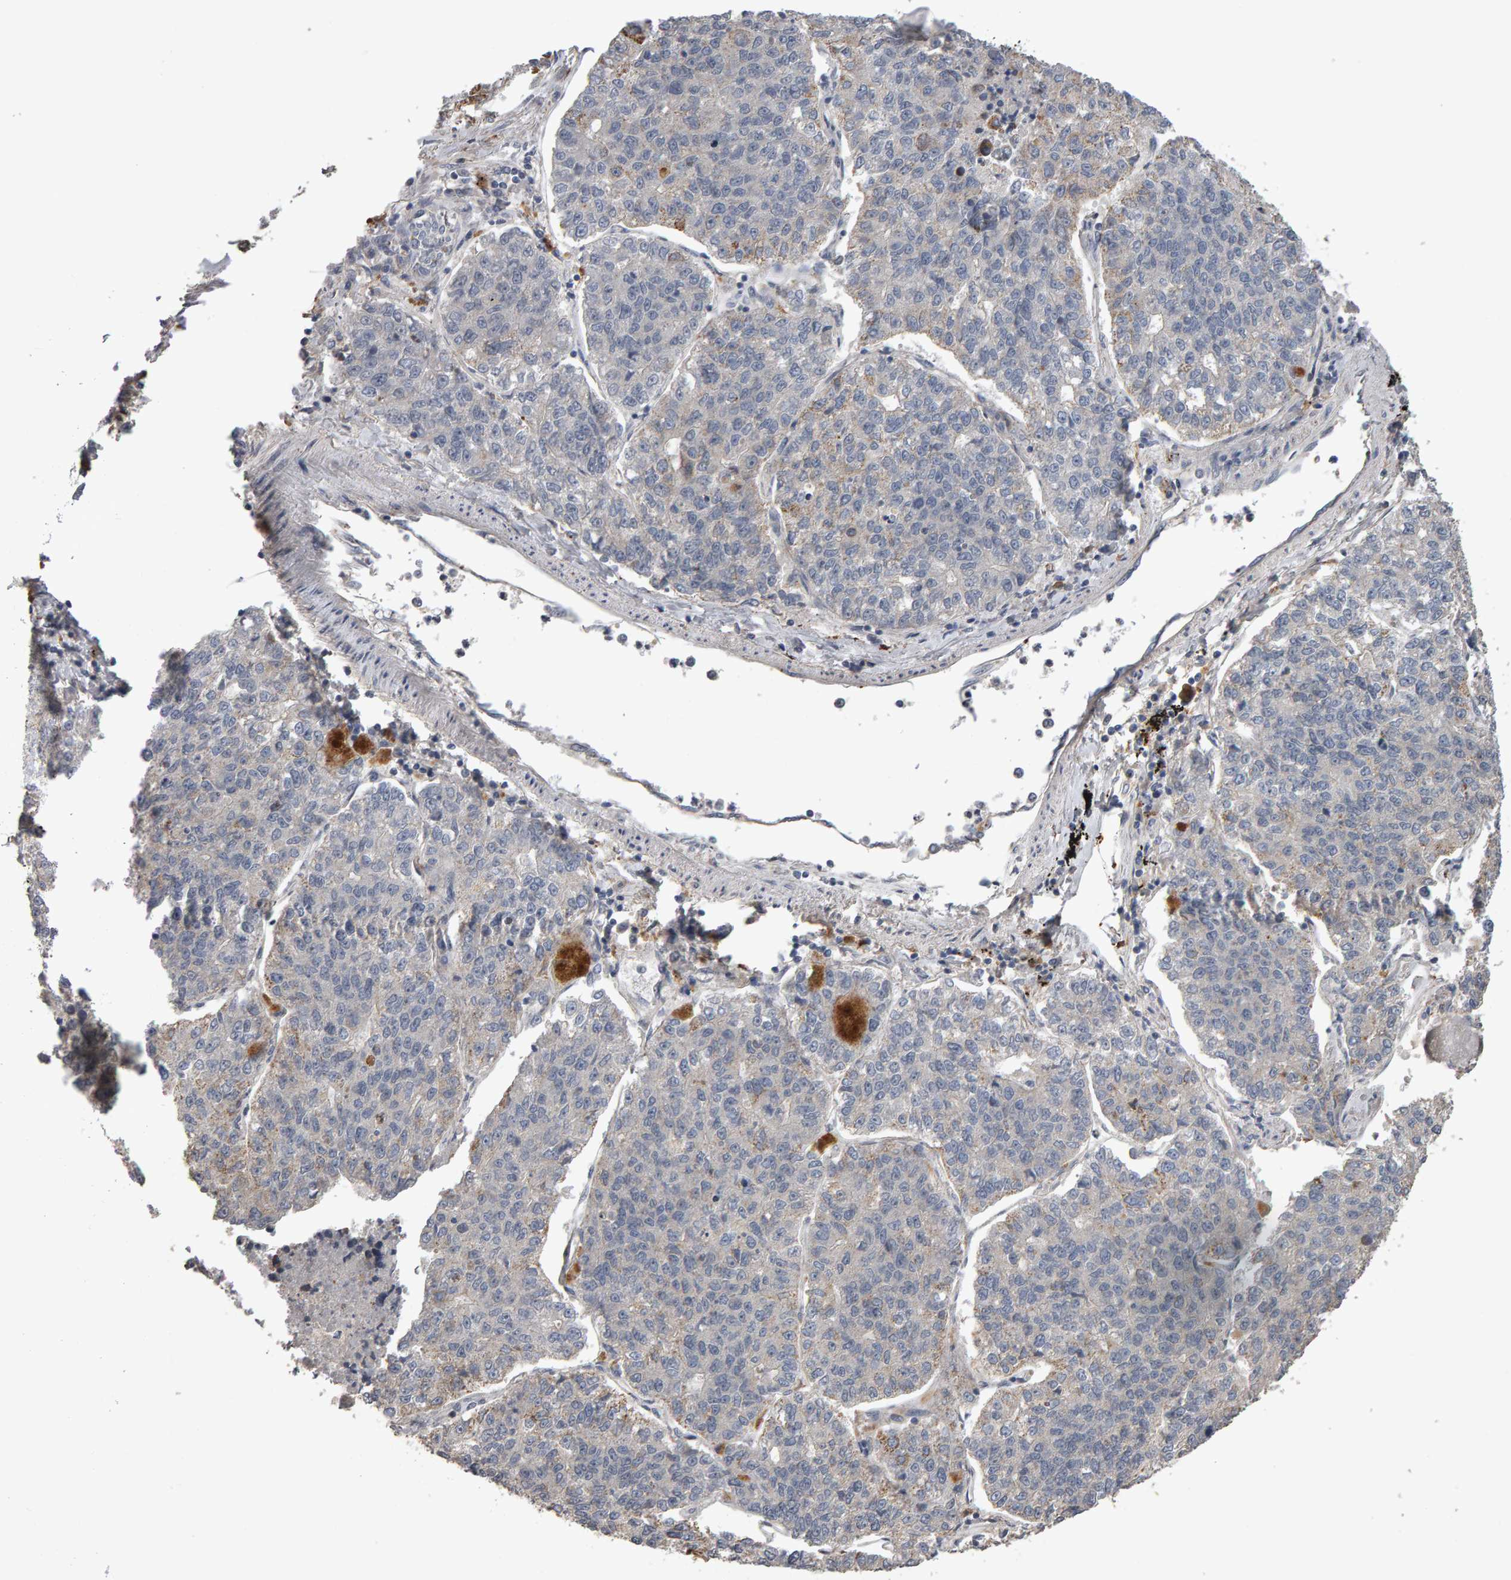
{"staining": {"intensity": "negative", "quantity": "none", "location": "none"}, "tissue": "lung cancer", "cell_type": "Tumor cells", "image_type": "cancer", "snomed": [{"axis": "morphology", "description": "Adenocarcinoma, NOS"}, {"axis": "topography", "description": "Lung"}], "caption": "IHC micrograph of neoplastic tissue: lung adenocarcinoma stained with DAB exhibits no significant protein expression in tumor cells.", "gene": "COASY", "patient": {"sex": "male", "age": 49}}